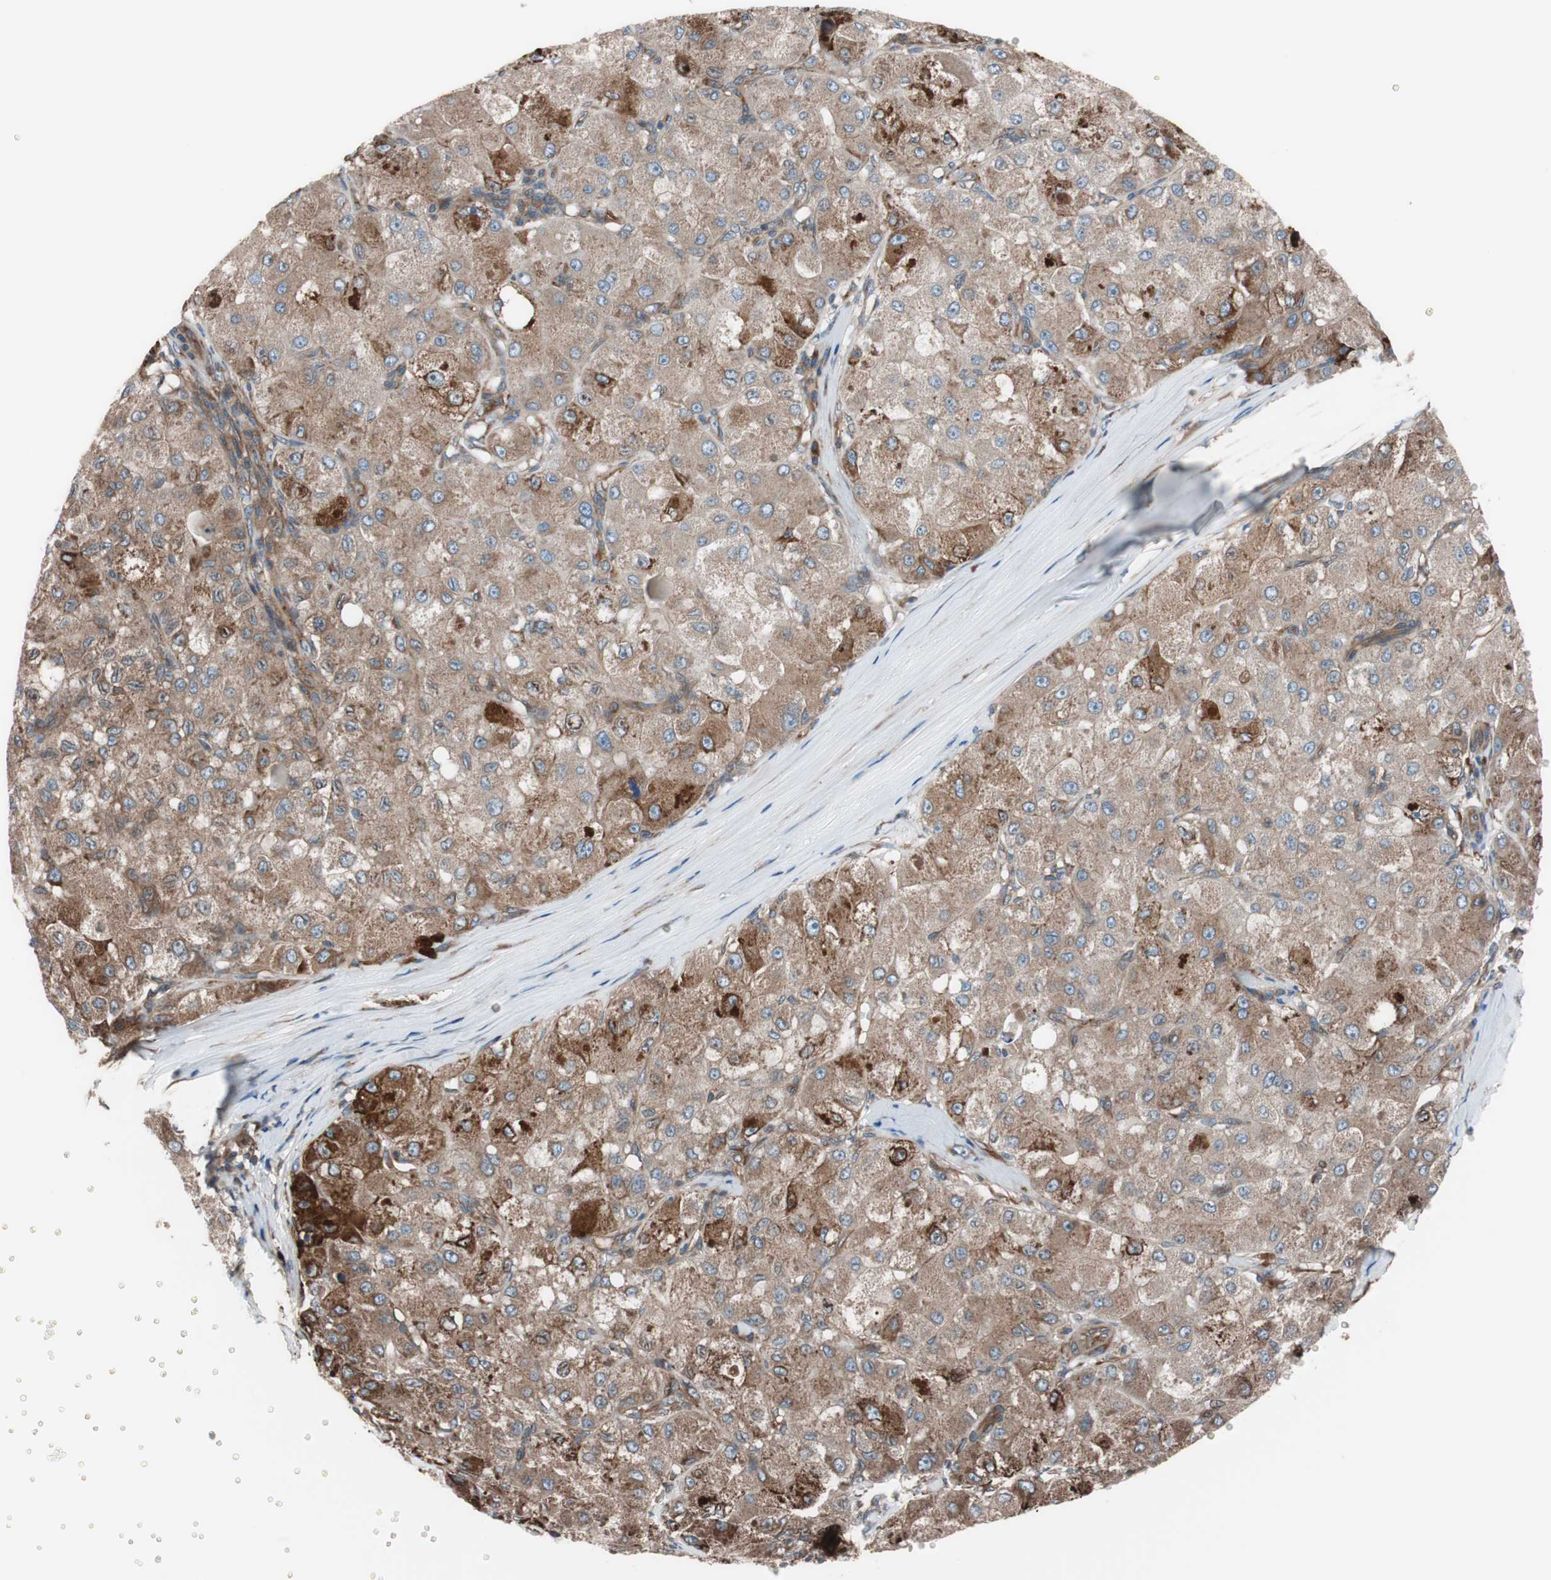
{"staining": {"intensity": "moderate", "quantity": ">75%", "location": "cytoplasmic/membranous"}, "tissue": "liver cancer", "cell_type": "Tumor cells", "image_type": "cancer", "snomed": [{"axis": "morphology", "description": "Carcinoma, Hepatocellular, NOS"}, {"axis": "topography", "description": "Liver"}], "caption": "Immunohistochemical staining of liver cancer (hepatocellular carcinoma) demonstrates medium levels of moderate cytoplasmic/membranous protein positivity in approximately >75% of tumor cells.", "gene": "SEC31A", "patient": {"sex": "male", "age": 80}}